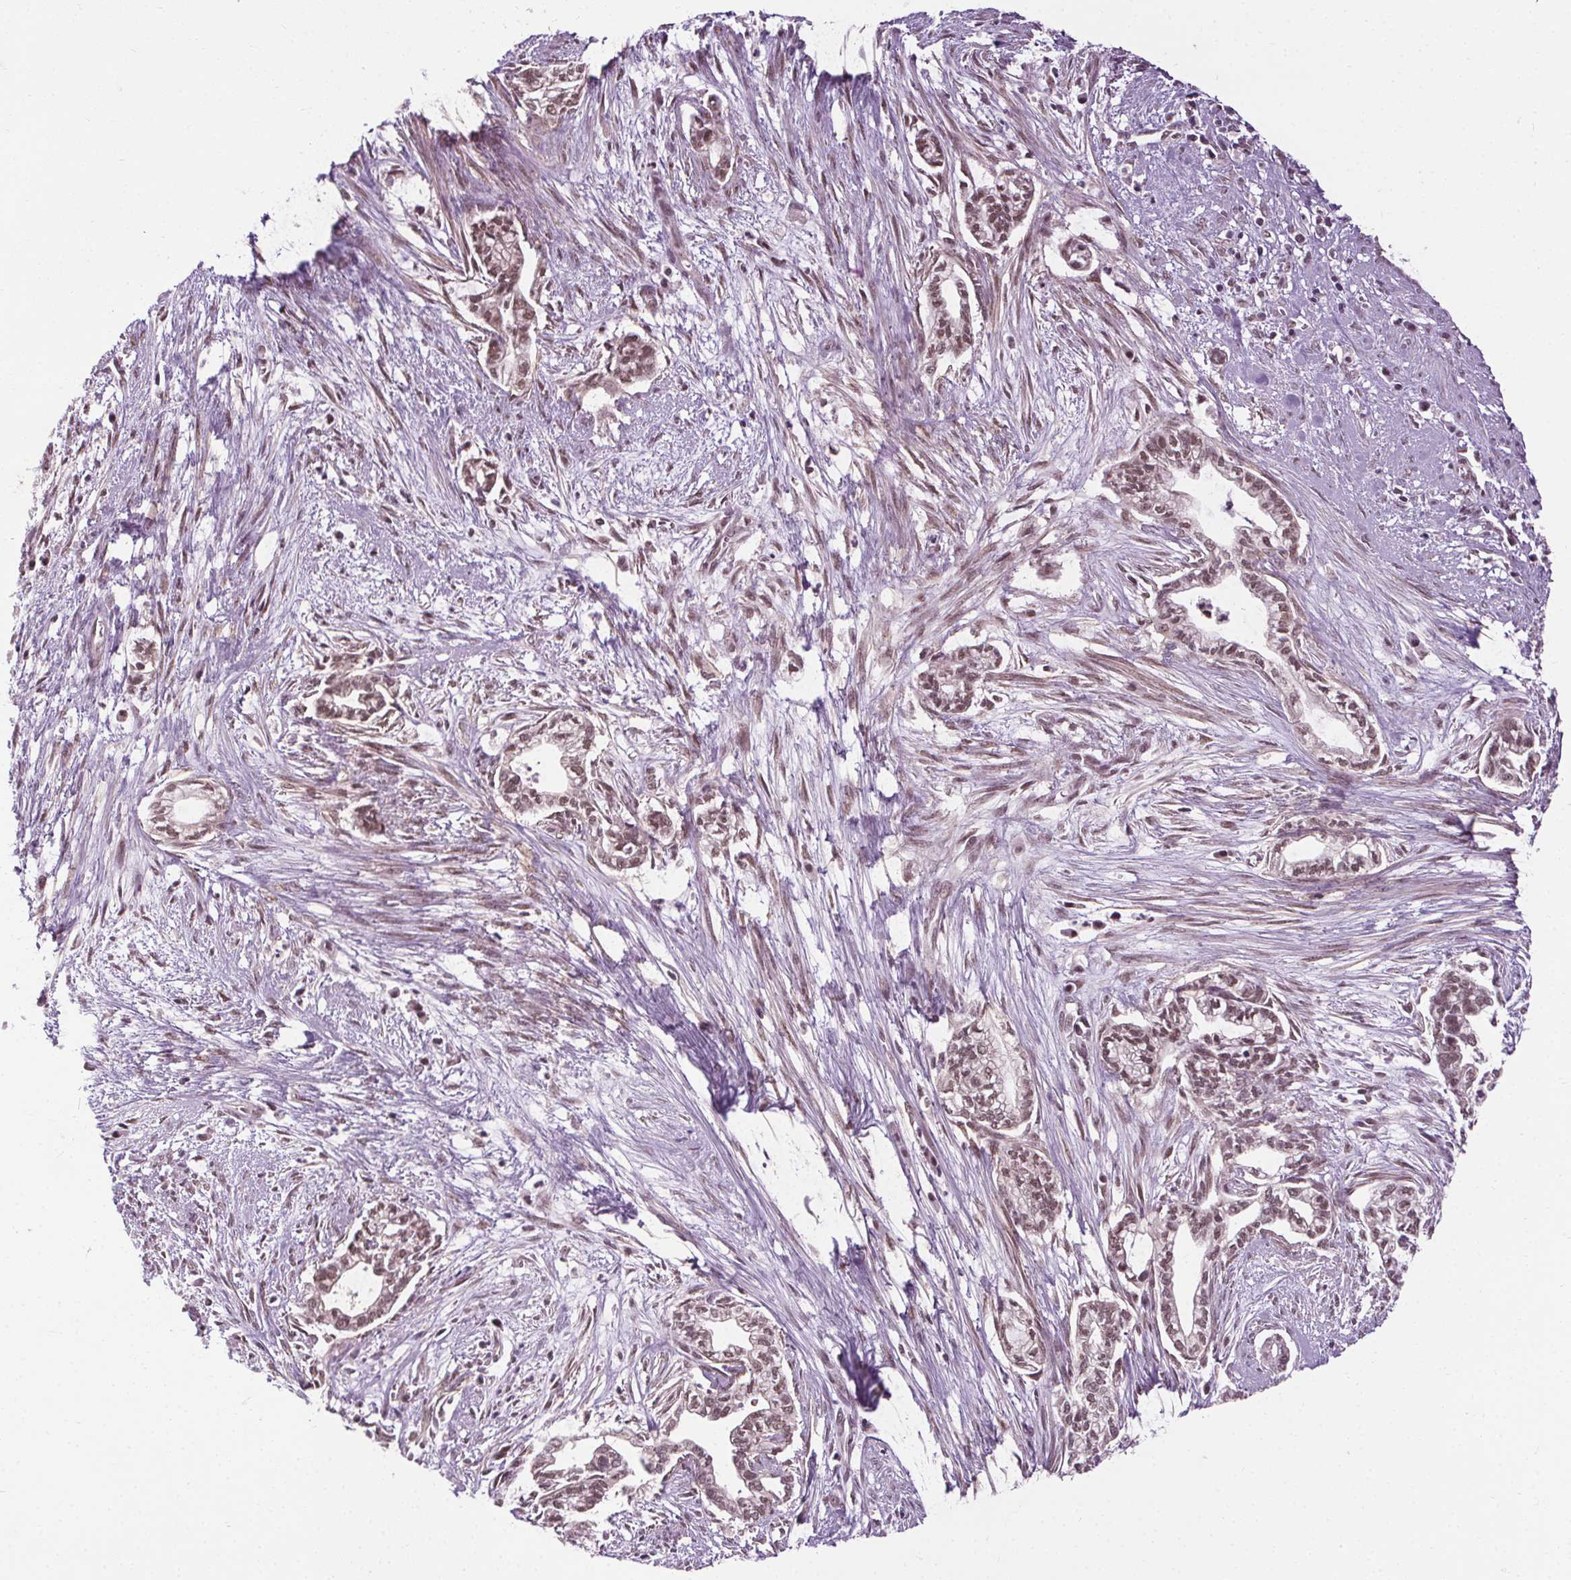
{"staining": {"intensity": "moderate", "quantity": ">75%", "location": "nuclear"}, "tissue": "cervical cancer", "cell_type": "Tumor cells", "image_type": "cancer", "snomed": [{"axis": "morphology", "description": "Adenocarcinoma, NOS"}, {"axis": "topography", "description": "Cervix"}], "caption": "This histopathology image displays adenocarcinoma (cervical) stained with immunohistochemistry to label a protein in brown. The nuclear of tumor cells show moderate positivity for the protein. Nuclei are counter-stained blue.", "gene": "MED6", "patient": {"sex": "female", "age": 62}}